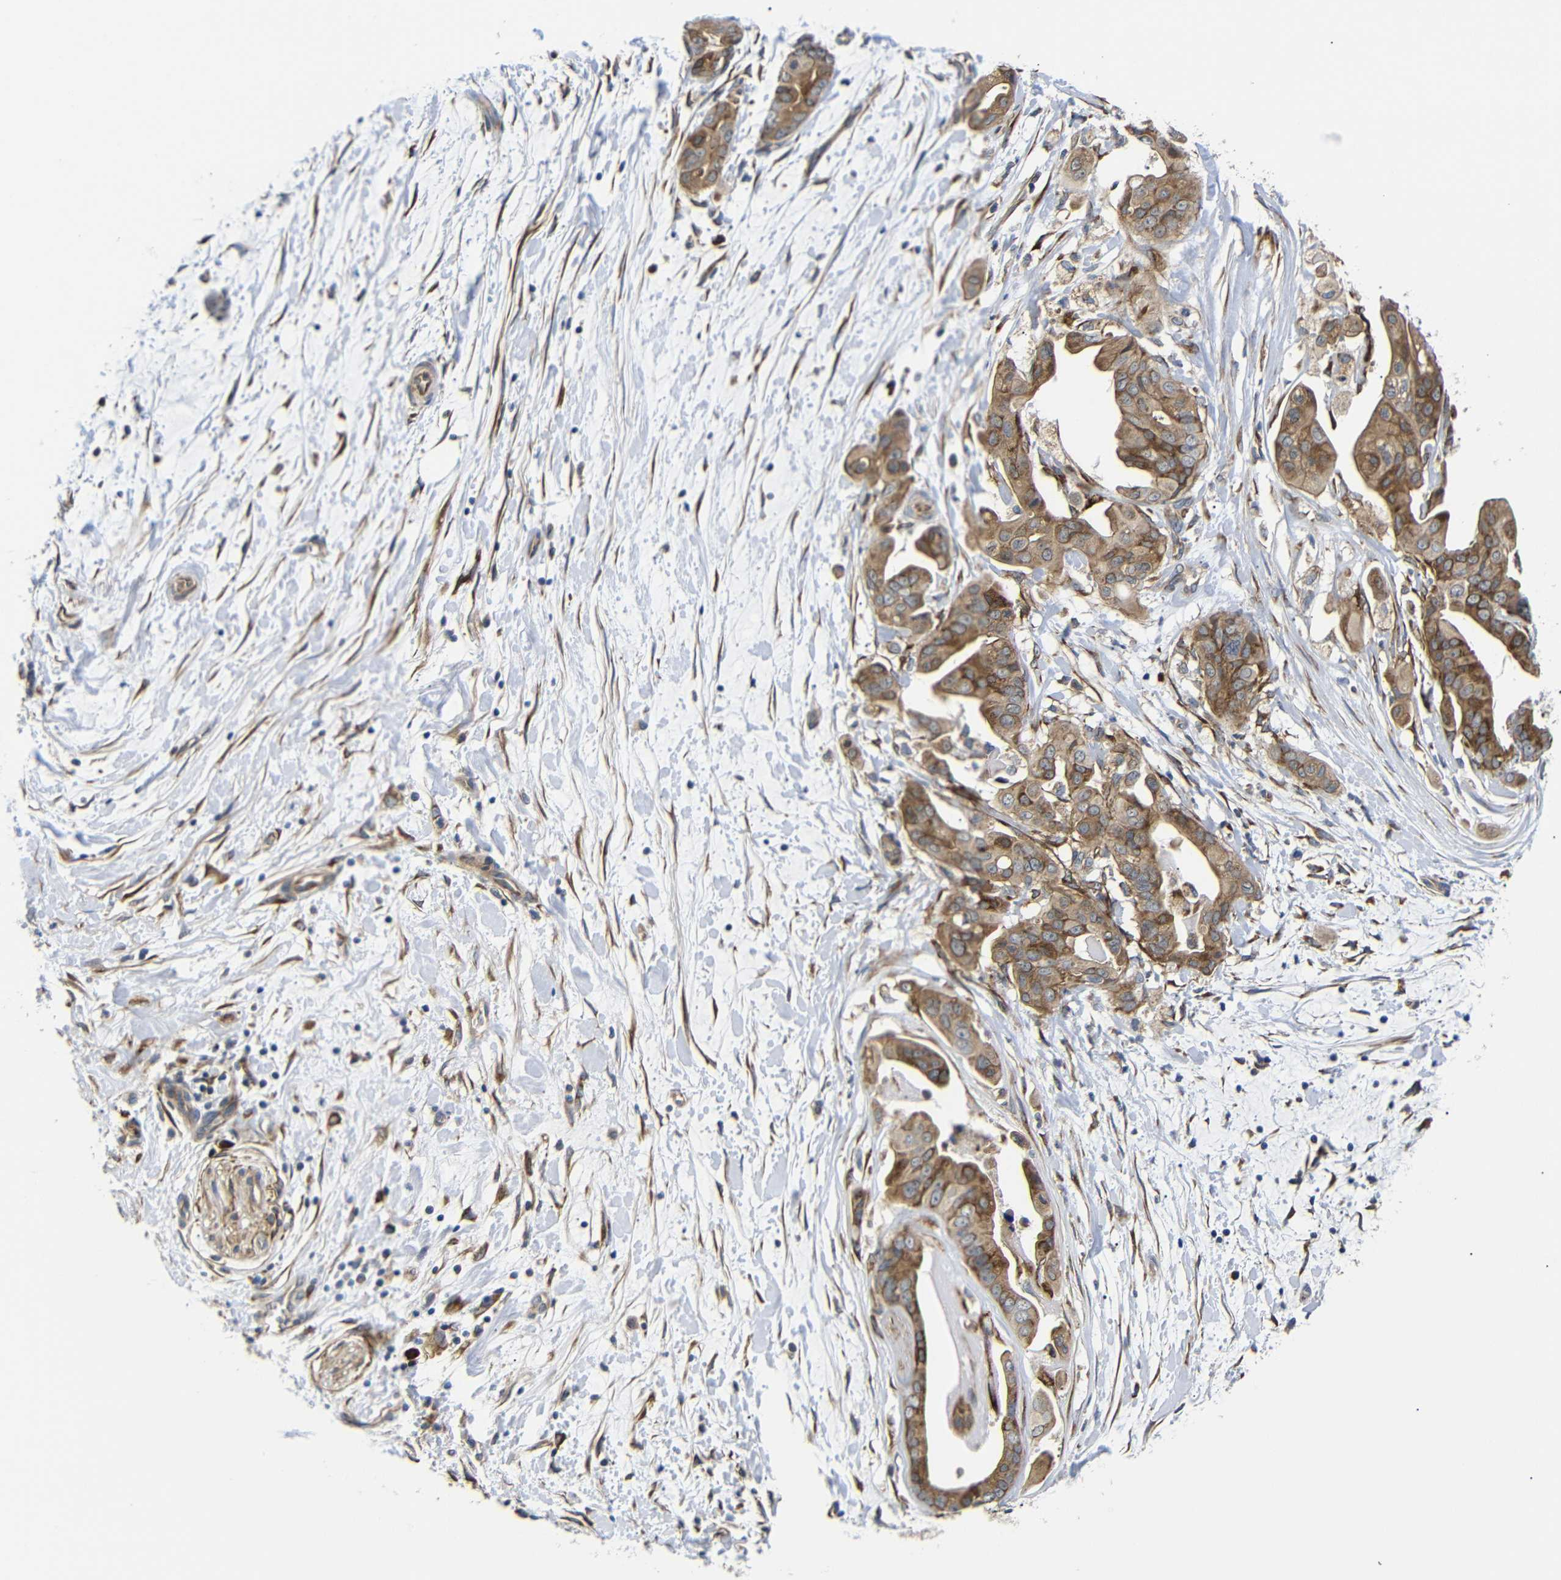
{"staining": {"intensity": "moderate", "quantity": ">75%", "location": "cytoplasmic/membranous"}, "tissue": "pancreatic cancer", "cell_type": "Tumor cells", "image_type": "cancer", "snomed": [{"axis": "morphology", "description": "Adenocarcinoma, NOS"}, {"axis": "topography", "description": "Pancreas"}], "caption": "Human pancreatic cancer stained with a brown dye exhibits moderate cytoplasmic/membranous positive positivity in about >75% of tumor cells.", "gene": "KANK4", "patient": {"sex": "female", "age": 75}}